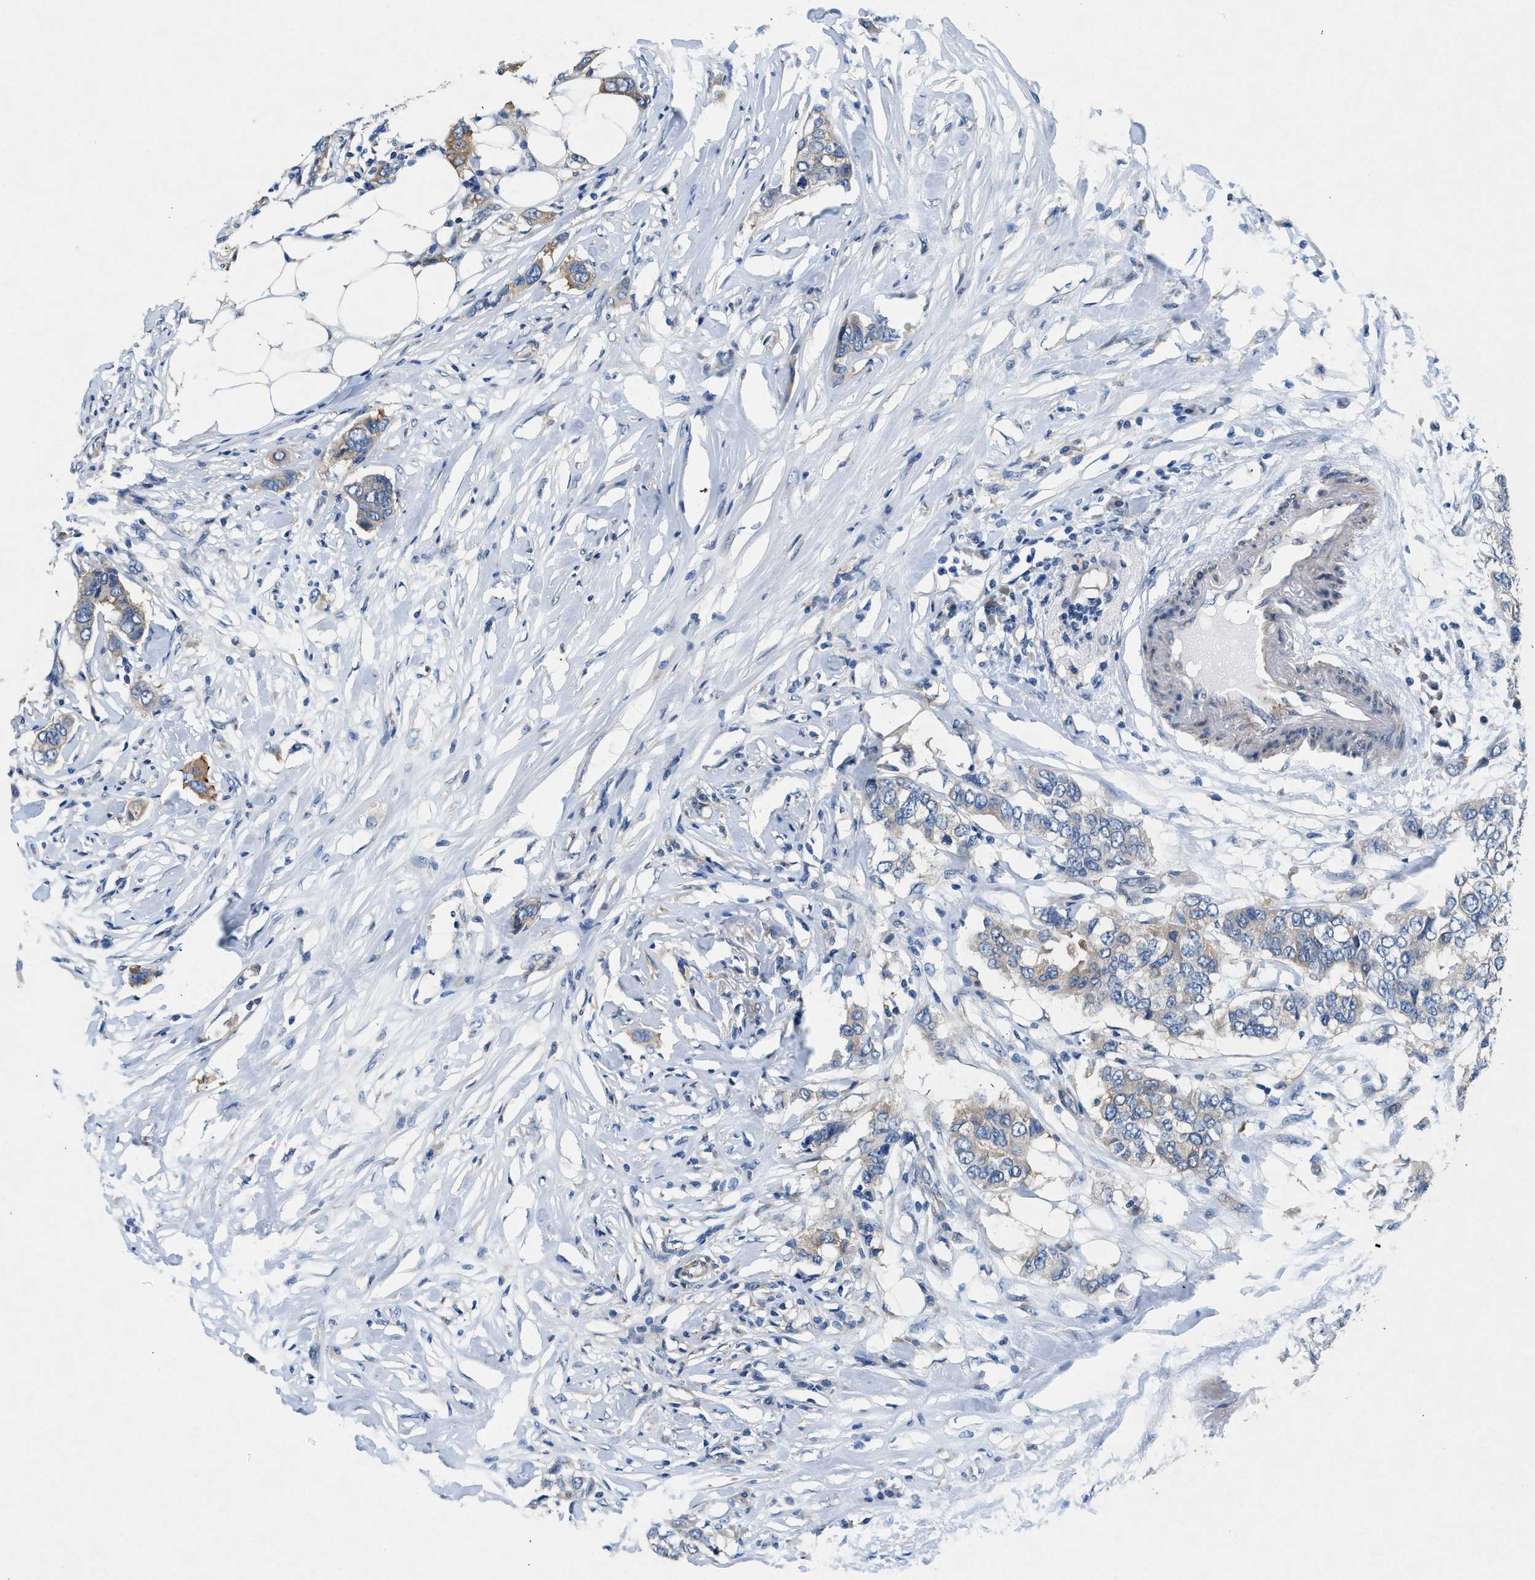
{"staining": {"intensity": "moderate", "quantity": "<25%", "location": "cytoplasmic/membranous"}, "tissue": "breast cancer", "cell_type": "Tumor cells", "image_type": "cancer", "snomed": [{"axis": "morphology", "description": "Duct carcinoma"}, {"axis": "topography", "description": "Breast"}], "caption": "Infiltrating ductal carcinoma (breast) tissue reveals moderate cytoplasmic/membranous expression in approximately <25% of tumor cells", "gene": "COPS2", "patient": {"sex": "female", "age": 50}}